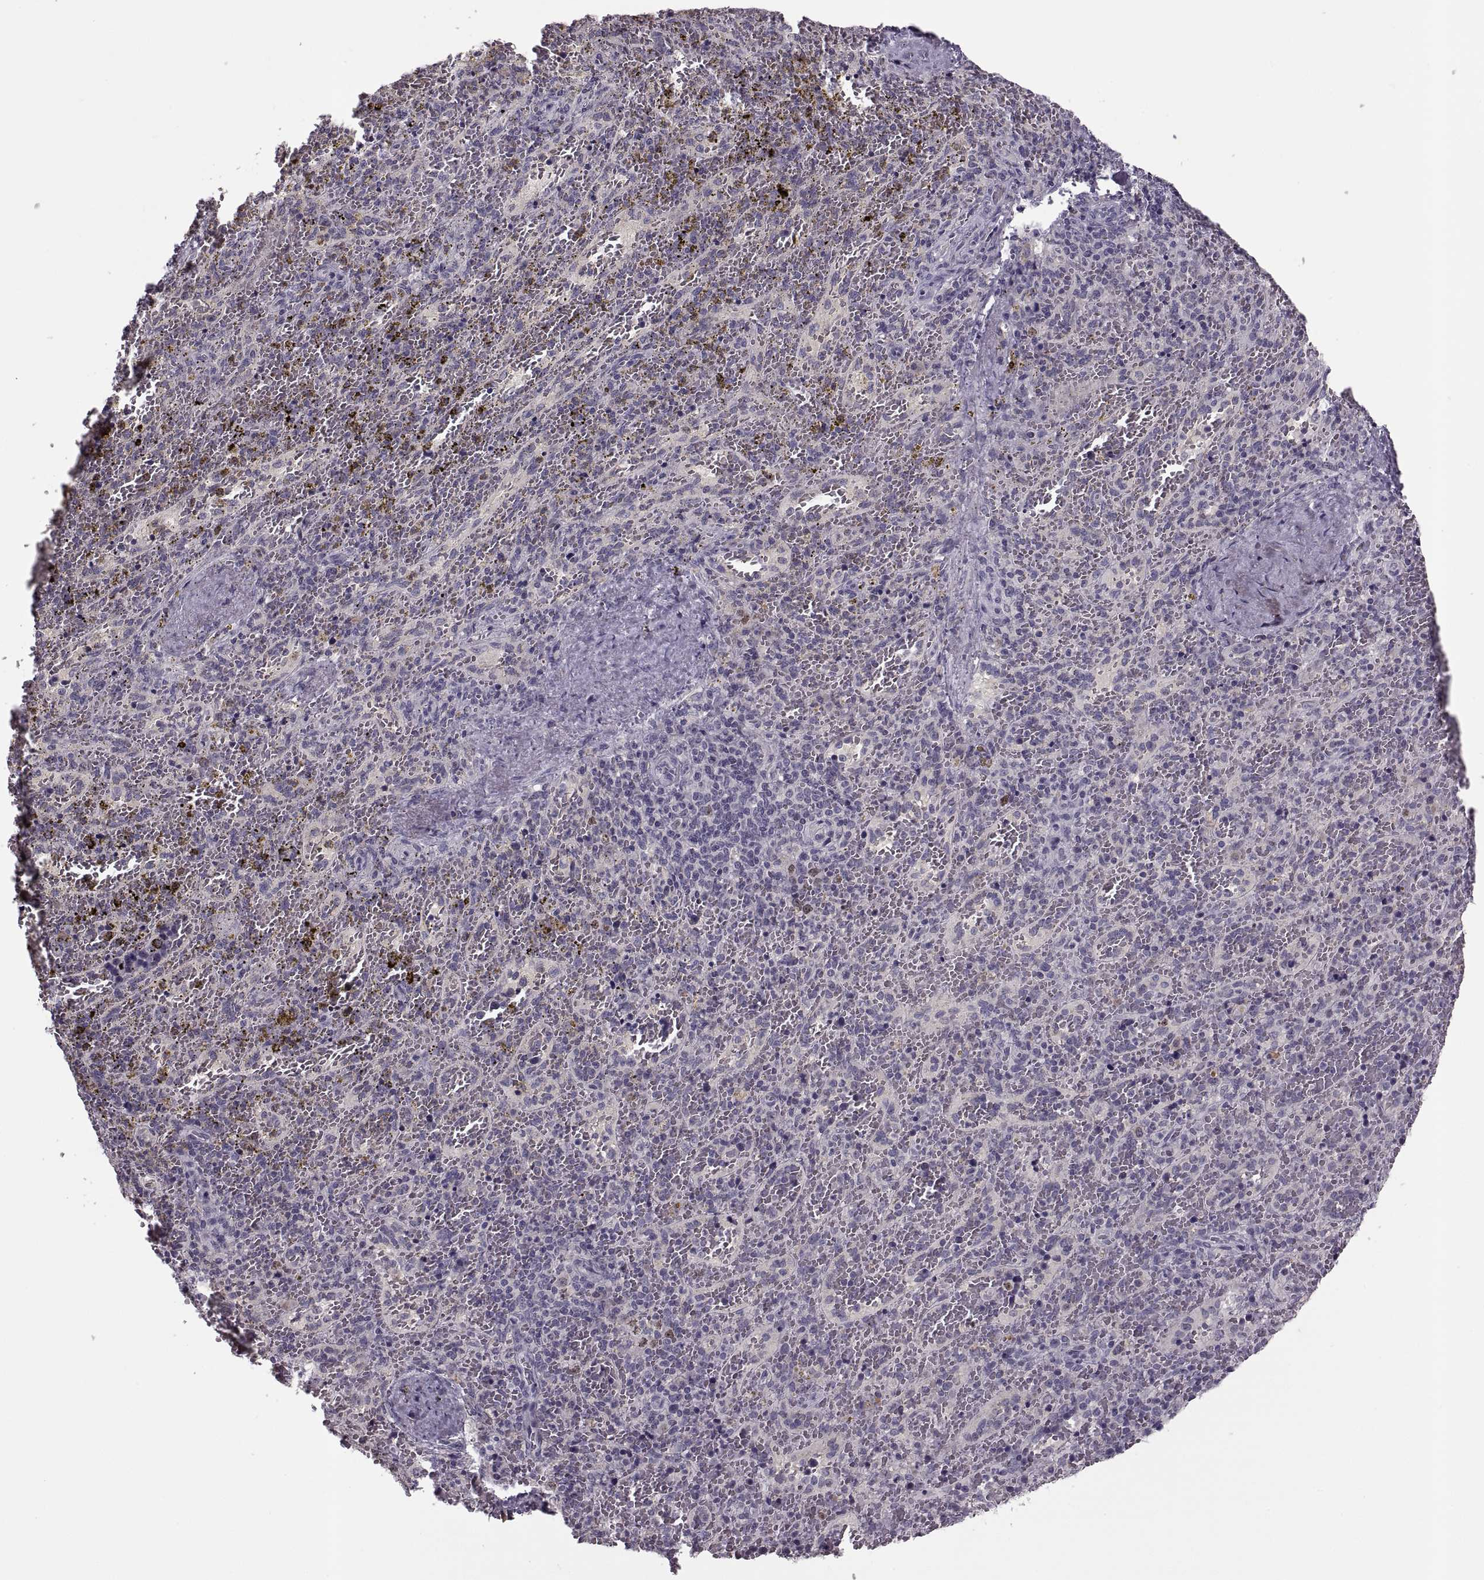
{"staining": {"intensity": "negative", "quantity": "none", "location": "none"}, "tissue": "spleen", "cell_type": "Cells in red pulp", "image_type": "normal", "snomed": [{"axis": "morphology", "description": "Normal tissue, NOS"}, {"axis": "topography", "description": "Spleen"}], "caption": "A high-resolution micrograph shows immunohistochemistry (IHC) staining of benign spleen, which displays no significant positivity in cells in red pulp. (DAB IHC with hematoxylin counter stain).", "gene": "CACNA1F", "patient": {"sex": "female", "age": 50}}